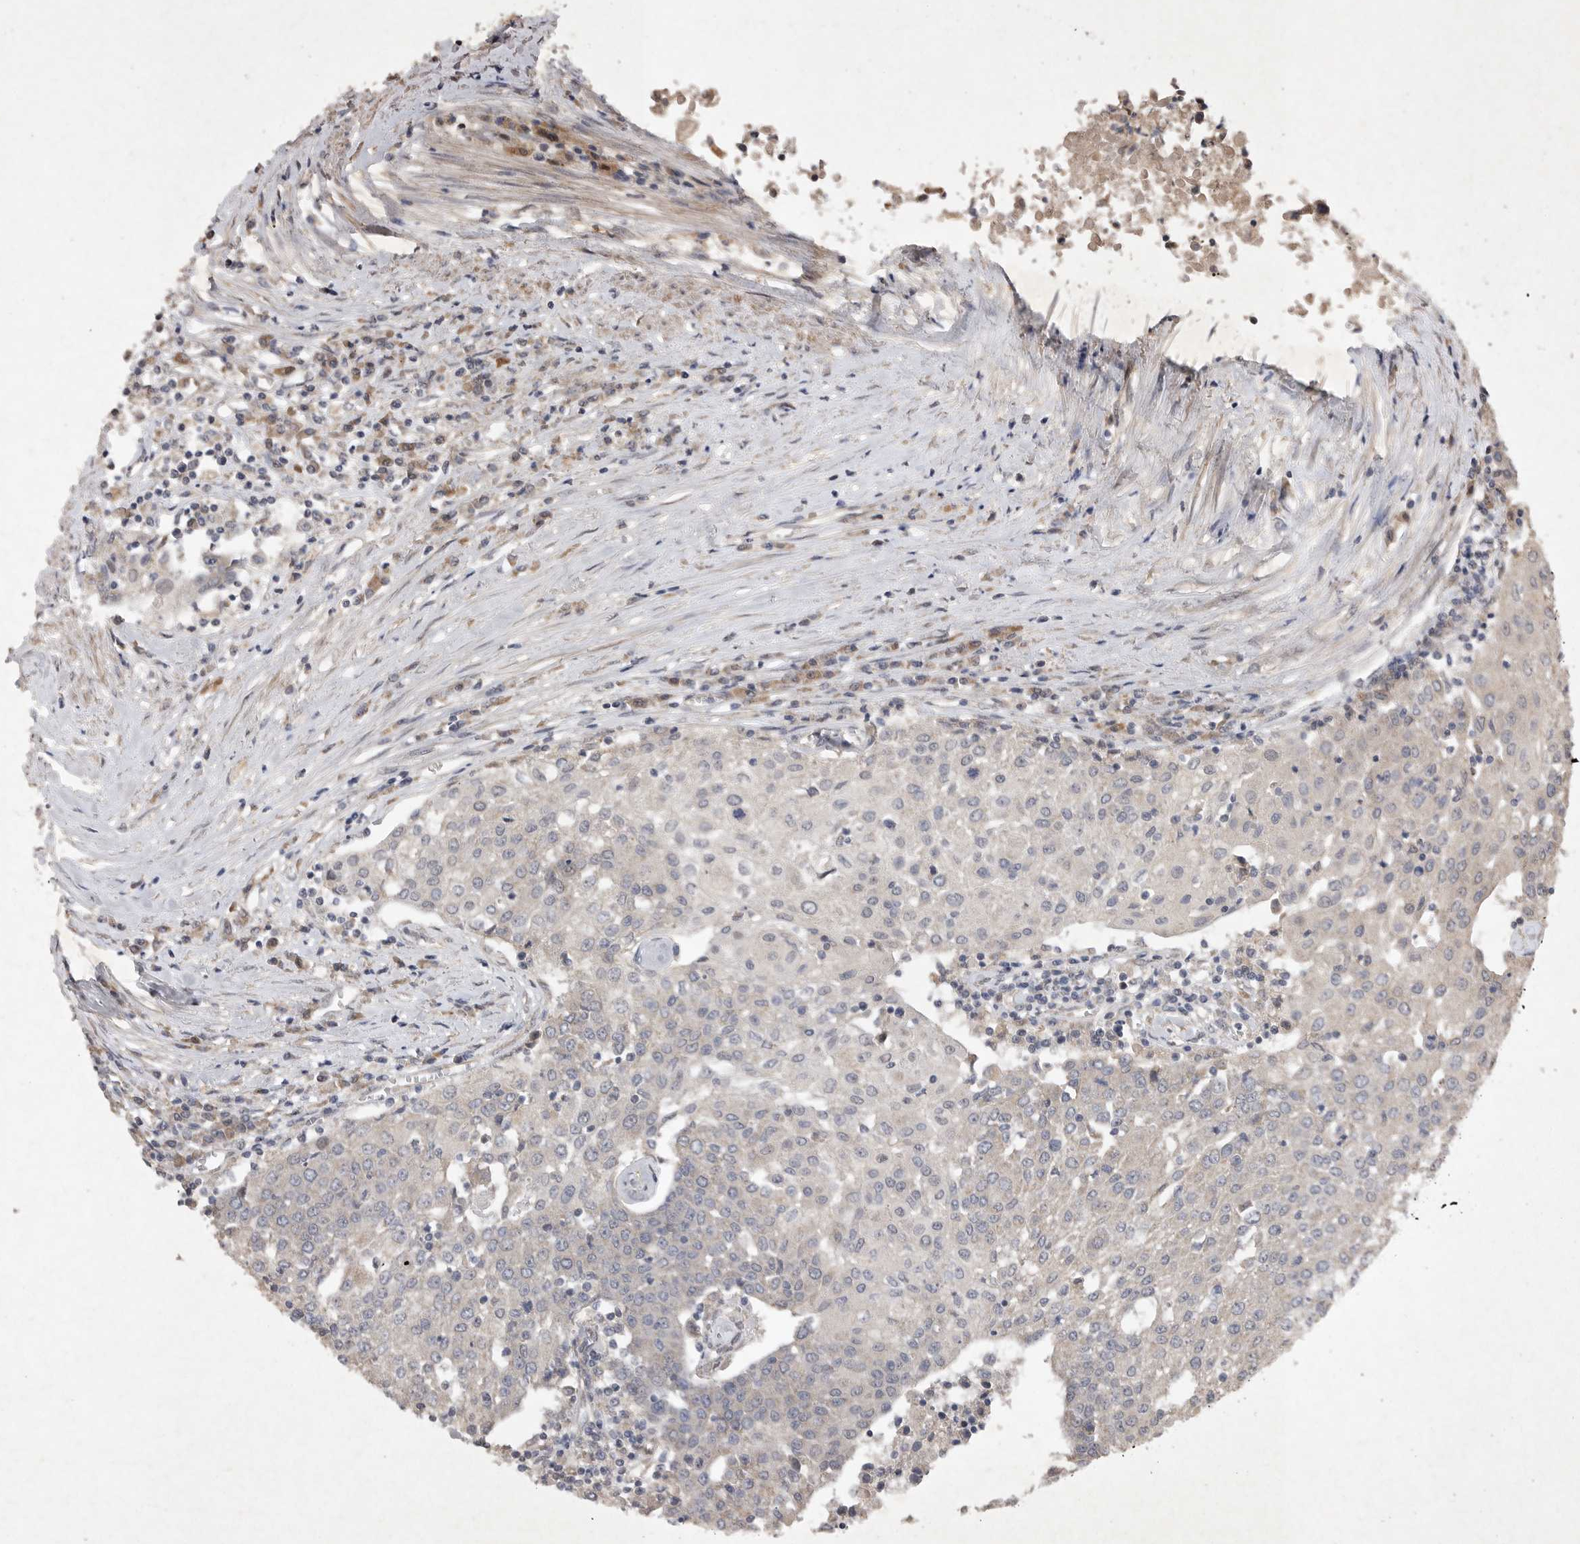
{"staining": {"intensity": "negative", "quantity": "none", "location": "none"}, "tissue": "urothelial cancer", "cell_type": "Tumor cells", "image_type": "cancer", "snomed": [{"axis": "morphology", "description": "Urothelial carcinoma, High grade"}, {"axis": "topography", "description": "Urinary bladder"}], "caption": "Immunohistochemistry photomicrograph of high-grade urothelial carcinoma stained for a protein (brown), which demonstrates no staining in tumor cells. The staining was performed using DAB to visualize the protein expression in brown, while the nuclei were stained in blue with hematoxylin (Magnification: 20x).", "gene": "EDEM3", "patient": {"sex": "female", "age": 85}}